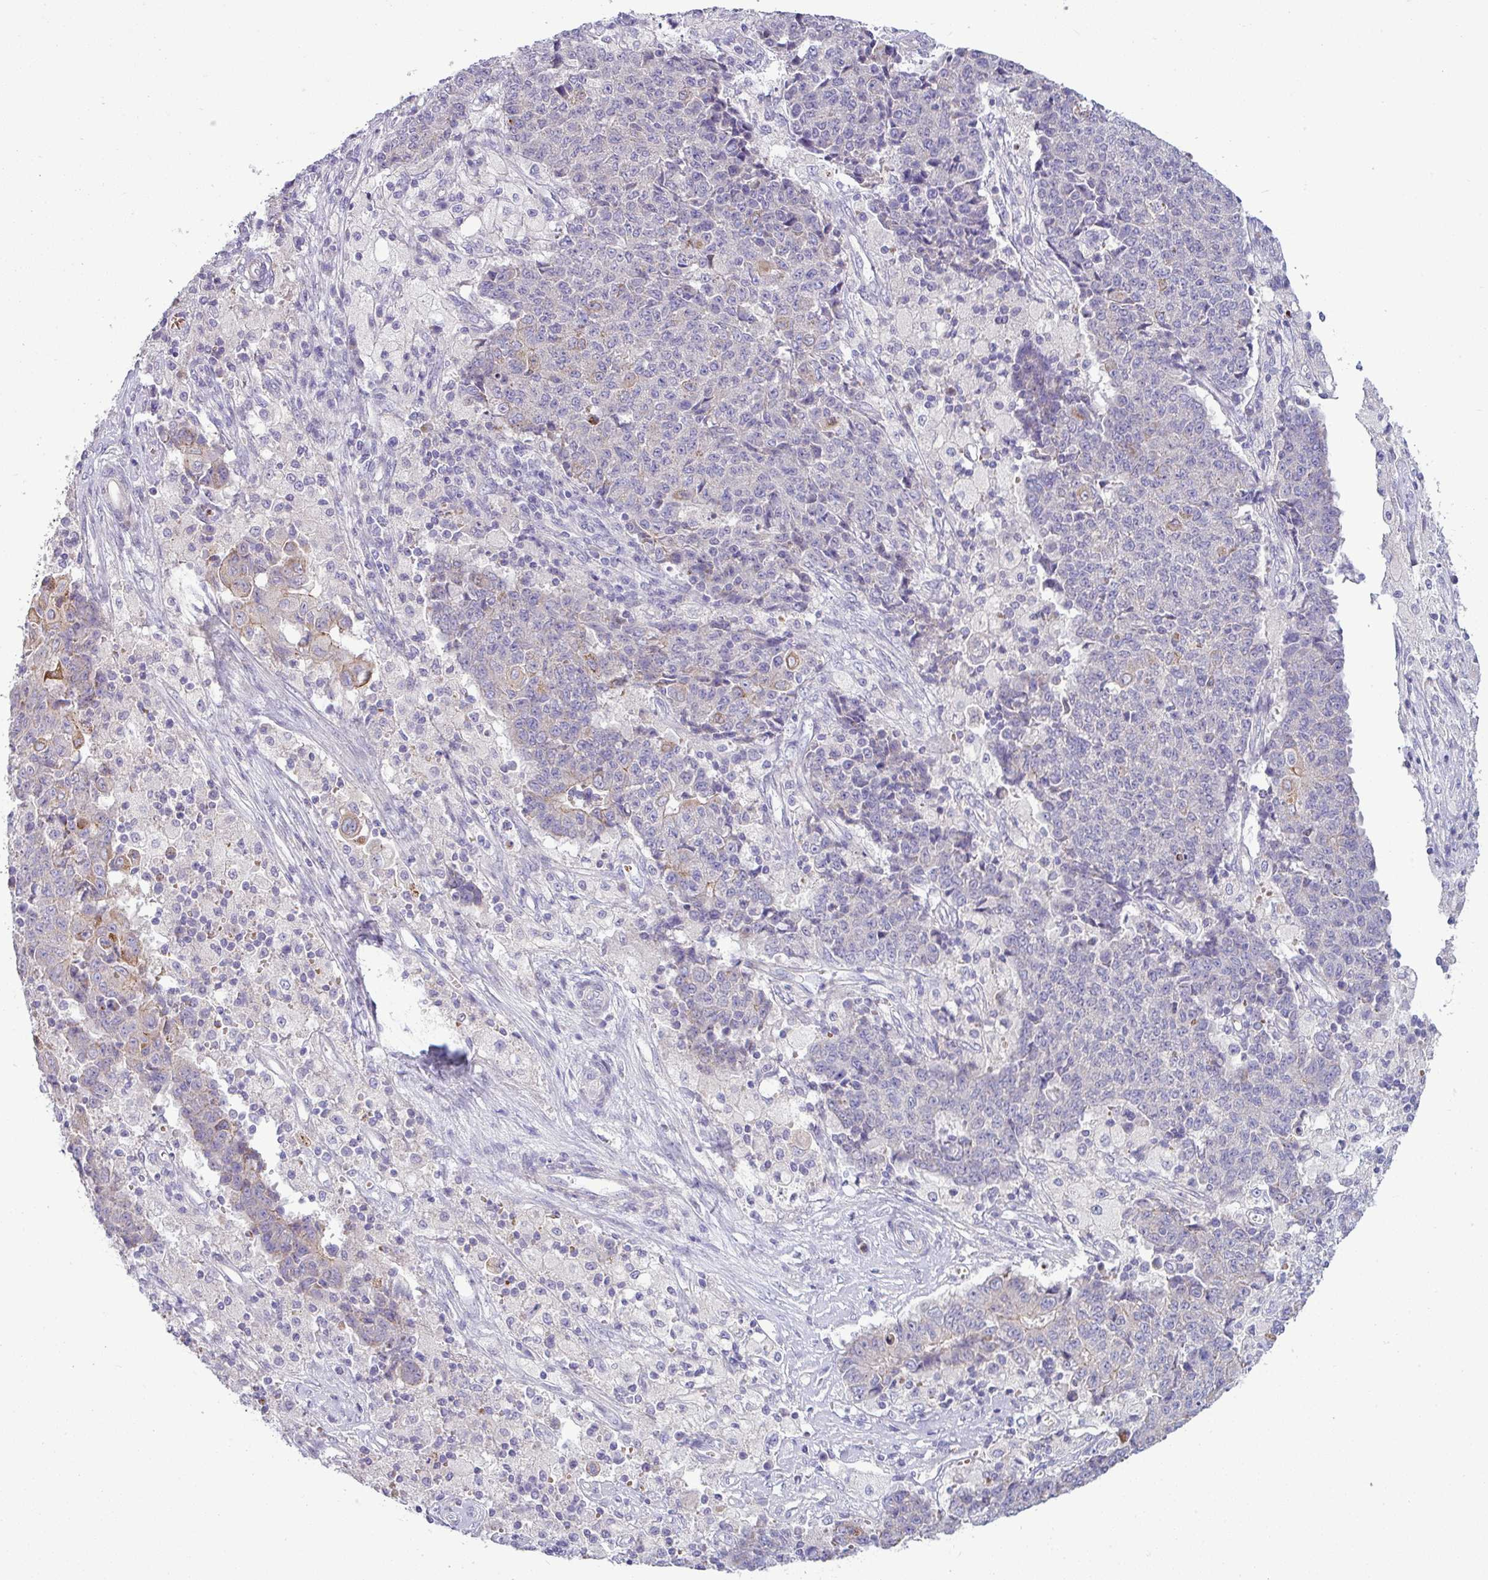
{"staining": {"intensity": "negative", "quantity": "none", "location": "none"}, "tissue": "ovarian cancer", "cell_type": "Tumor cells", "image_type": "cancer", "snomed": [{"axis": "morphology", "description": "Carcinoma, endometroid"}, {"axis": "topography", "description": "Ovary"}], "caption": "Human ovarian cancer stained for a protein using immunohistochemistry displays no expression in tumor cells.", "gene": "ACAP3", "patient": {"sex": "female", "age": 42}}